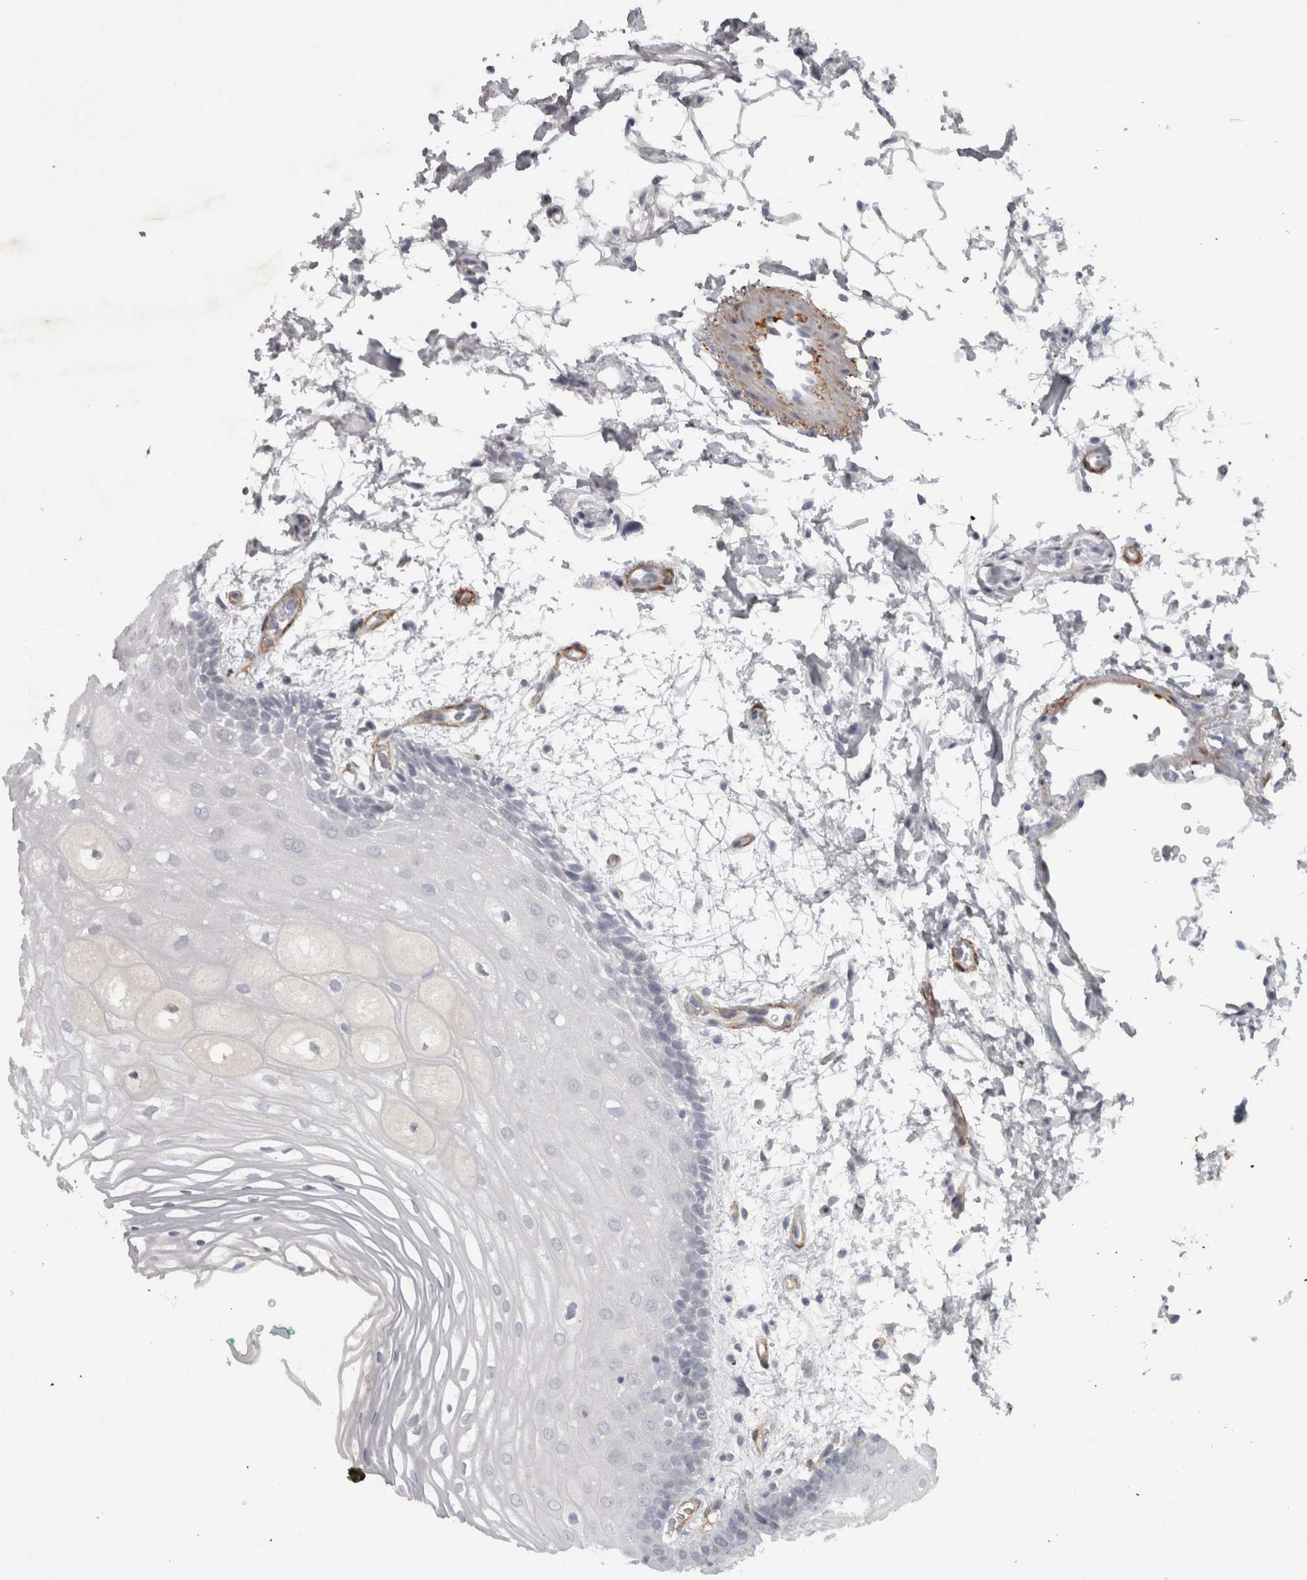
{"staining": {"intensity": "negative", "quantity": "none", "location": "none"}, "tissue": "oral mucosa", "cell_type": "Squamous epithelial cells", "image_type": "normal", "snomed": [{"axis": "morphology", "description": "Normal tissue, NOS"}, {"axis": "topography", "description": "Skeletal muscle"}, {"axis": "topography", "description": "Oral tissue"}, {"axis": "topography", "description": "Peripheral nerve tissue"}], "caption": "Immunohistochemical staining of unremarkable human oral mucosa exhibits no significant expression in squamous epithelial cells. (DAB immunohistochemistry visualized using brightfield microscopy, high magnification).", "gene": "PPP1R12B", "patient": {"sex": "female", "age": 84}}